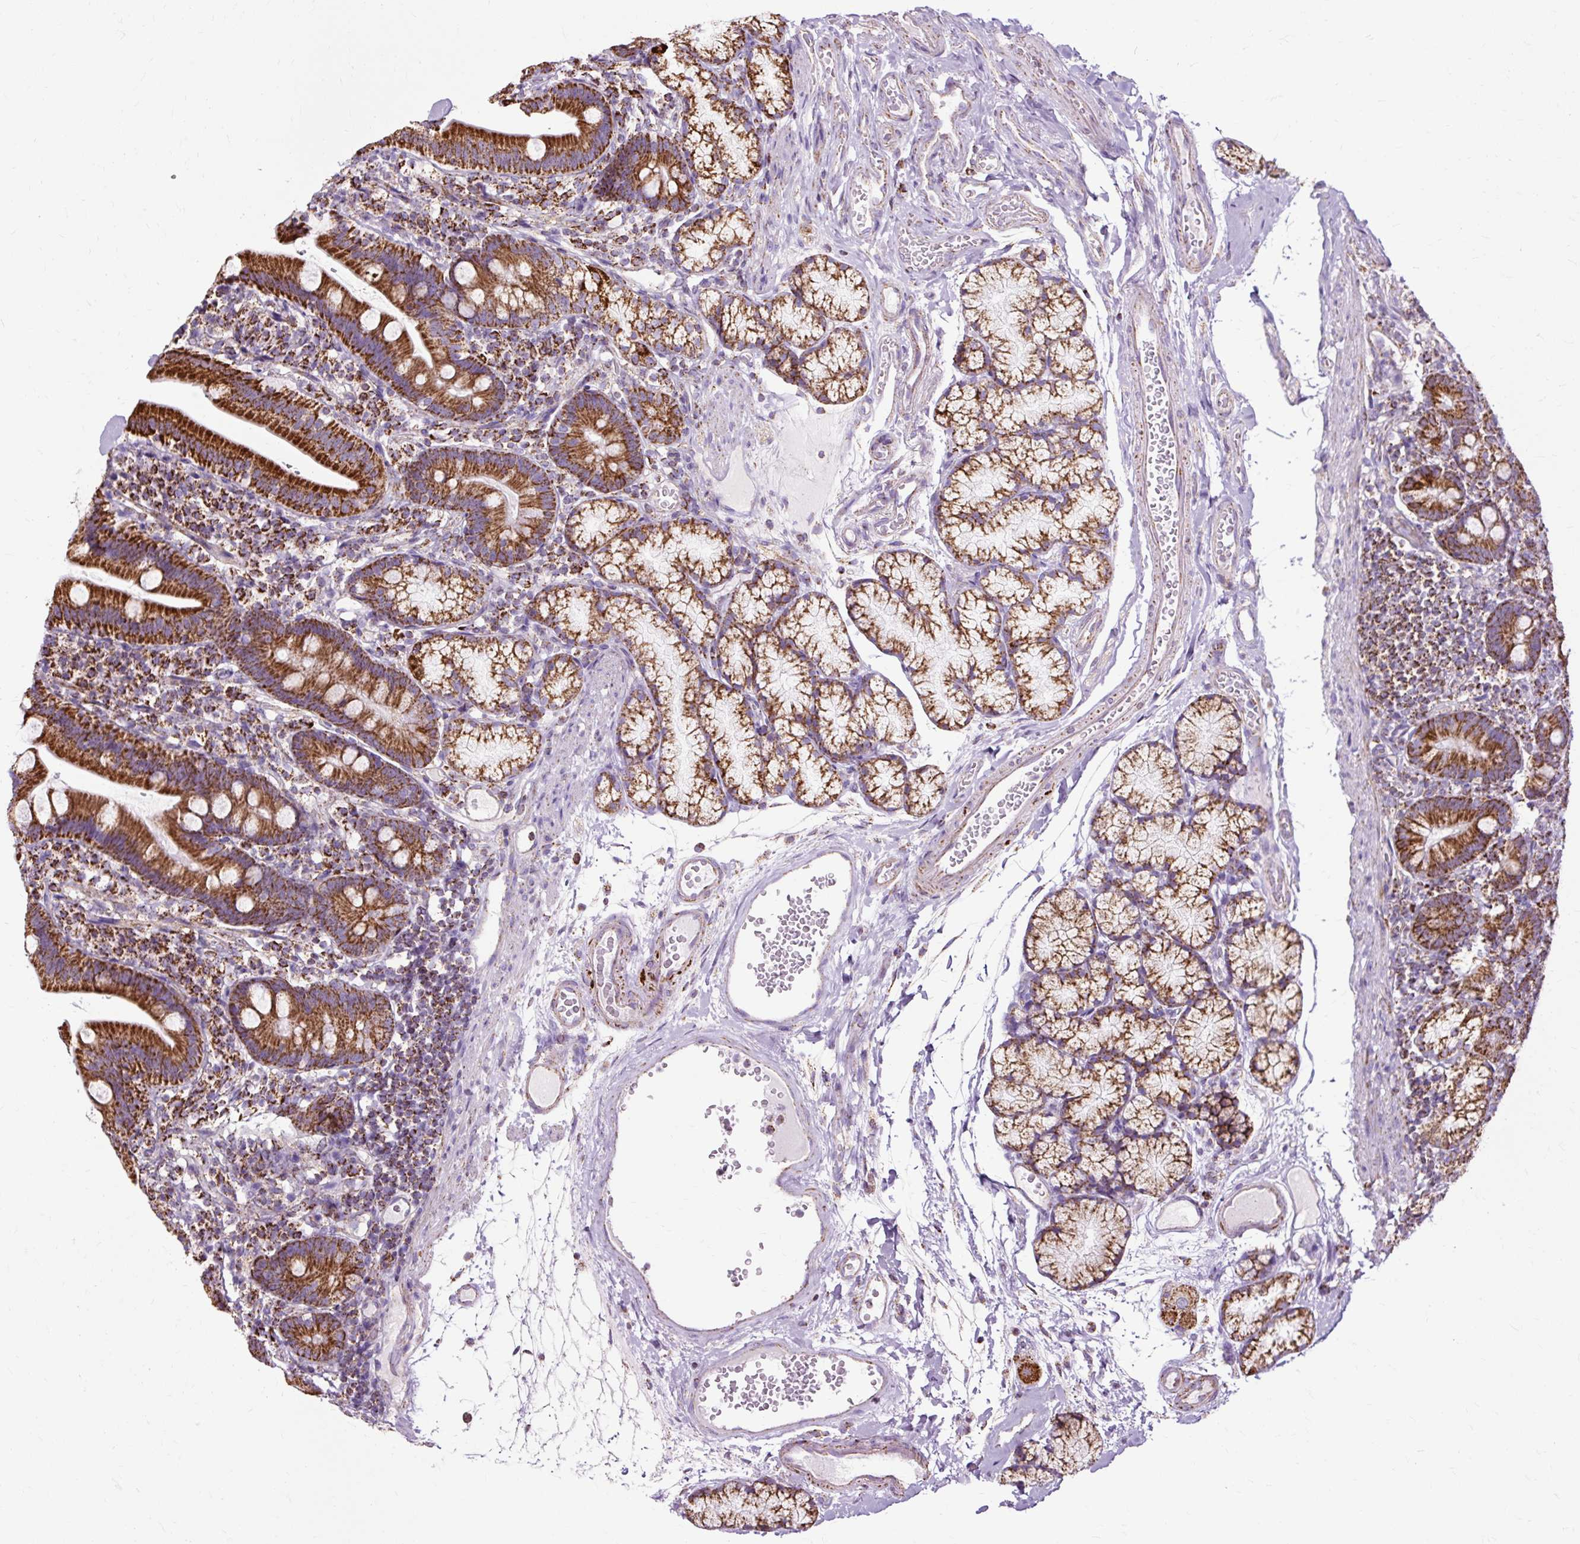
{"staining": {"intensity": "strong", "quantity": ">75%", "location": "cytoplasmic/membranous"}, "tissue": "duodenum", "cell_type": "Glandular cells", "image_type": "normal", "snomed": [{"axis": "morphology", "description": "Normal tissue, NOS"}, {"axis": "topography", "description": "Duodenum"}], "caption": "Protein expression by immunohistochemistry exhibits strong cytoplasmic/membranous positivity in about >75% of glandular cells in benign duodenum.", "gene": "DLAT", "patient": {"sex": "female", "age": 67}}